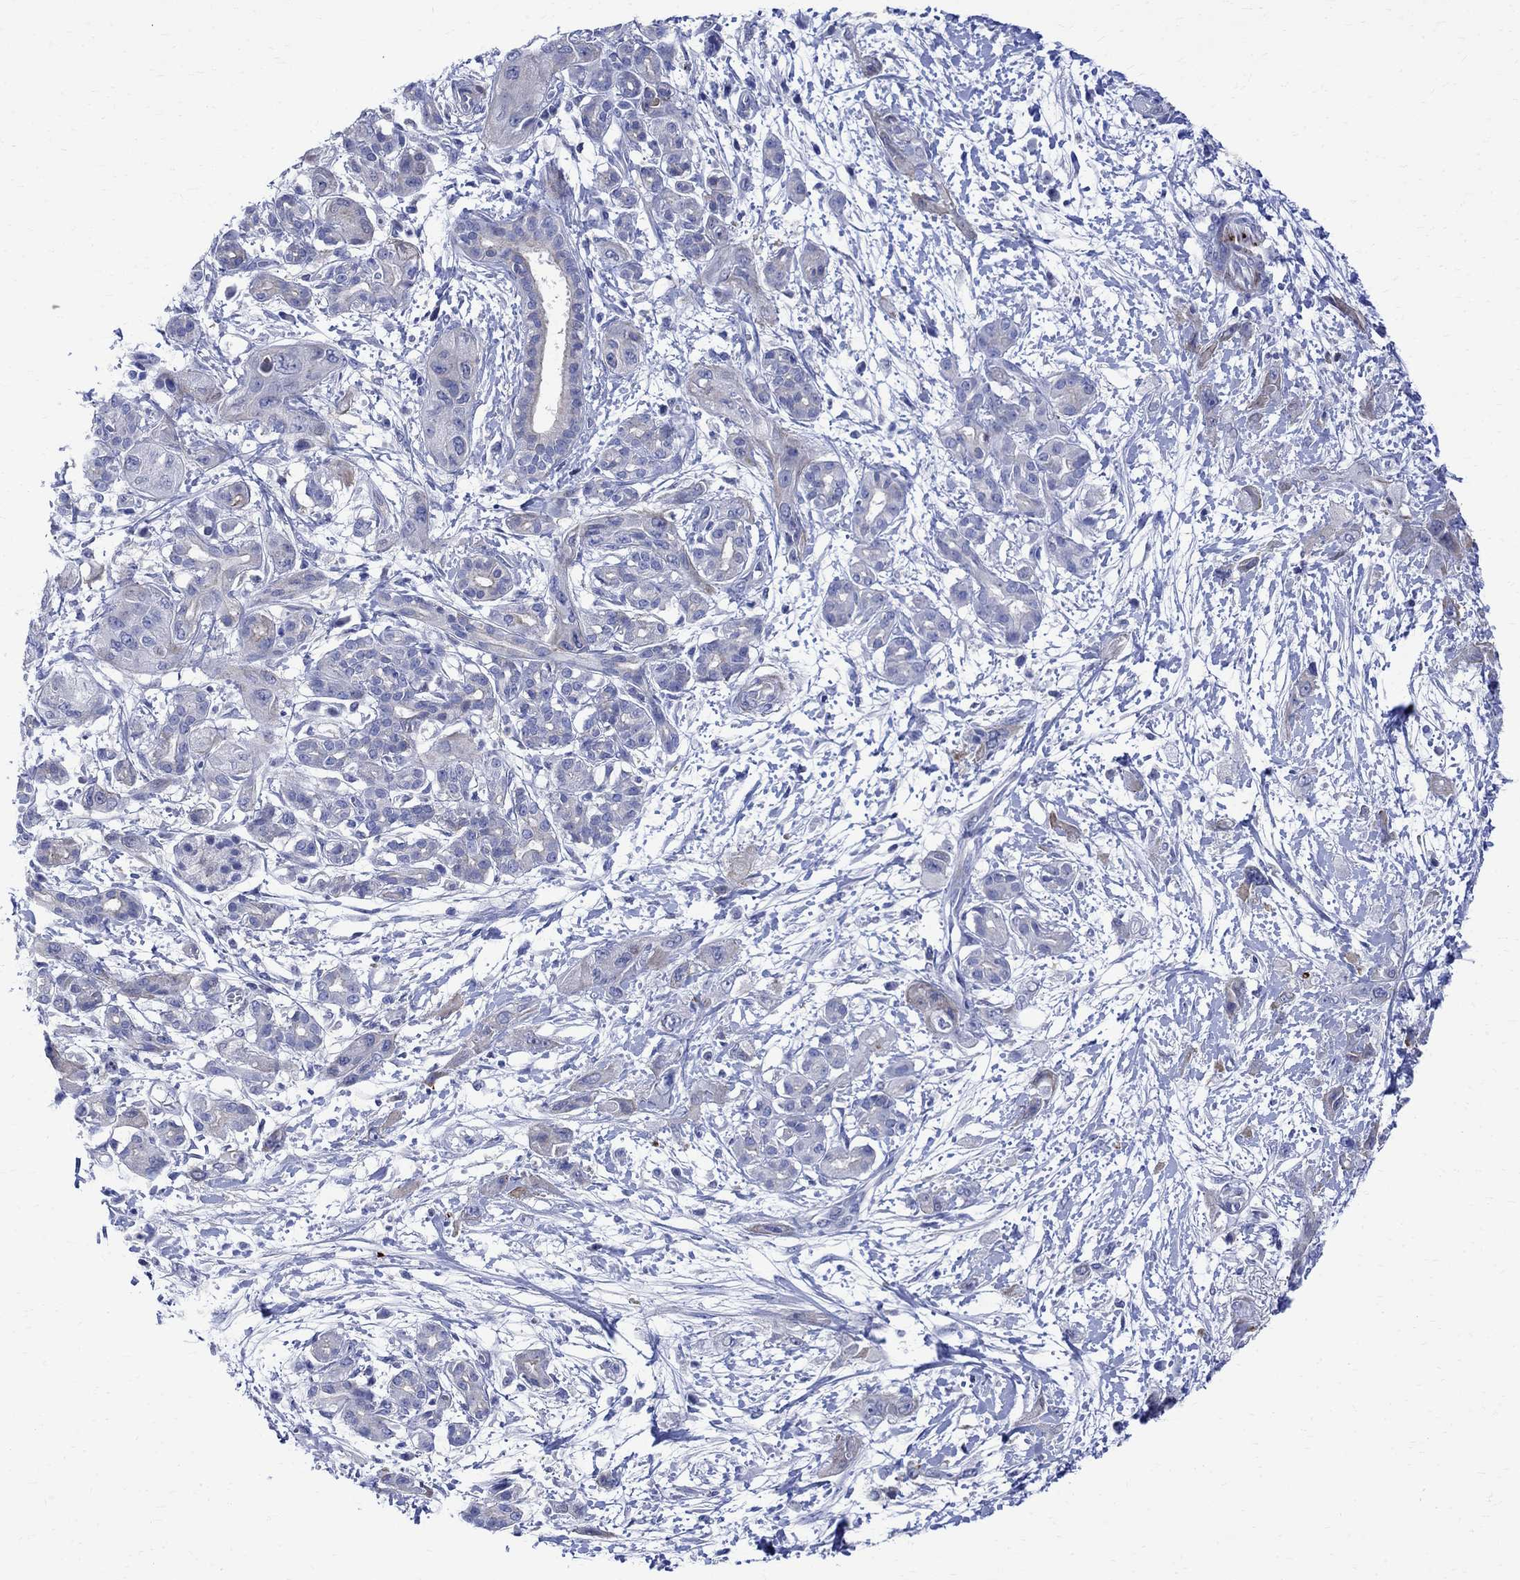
{"staining": {"intensity": "weak", "quantity": "<25%", "location": "cytoplasmic/membranous"}, "tissue": "pancreatic cancer", "cell_type": "Tumor cells", "image_type": "cancer", "snomed": [{"axis": "morphology", "description": "Adenocarcinoma, NOS"}, {"axis": "topography", "description": "Pancreas"}], "caption": "Pancreatic cancer was stained to show a protein in brown. There is no significant positivity in tumor cells. The staining was performed using DAB (3,3'-diaminobenzidine) to visualize the protein expression in brown, while the nuclei were stained in blue with hematoxylin (Magnification: 20x).", "gene": "PARVB", "patient": {"sex": "male", "age": 72}}